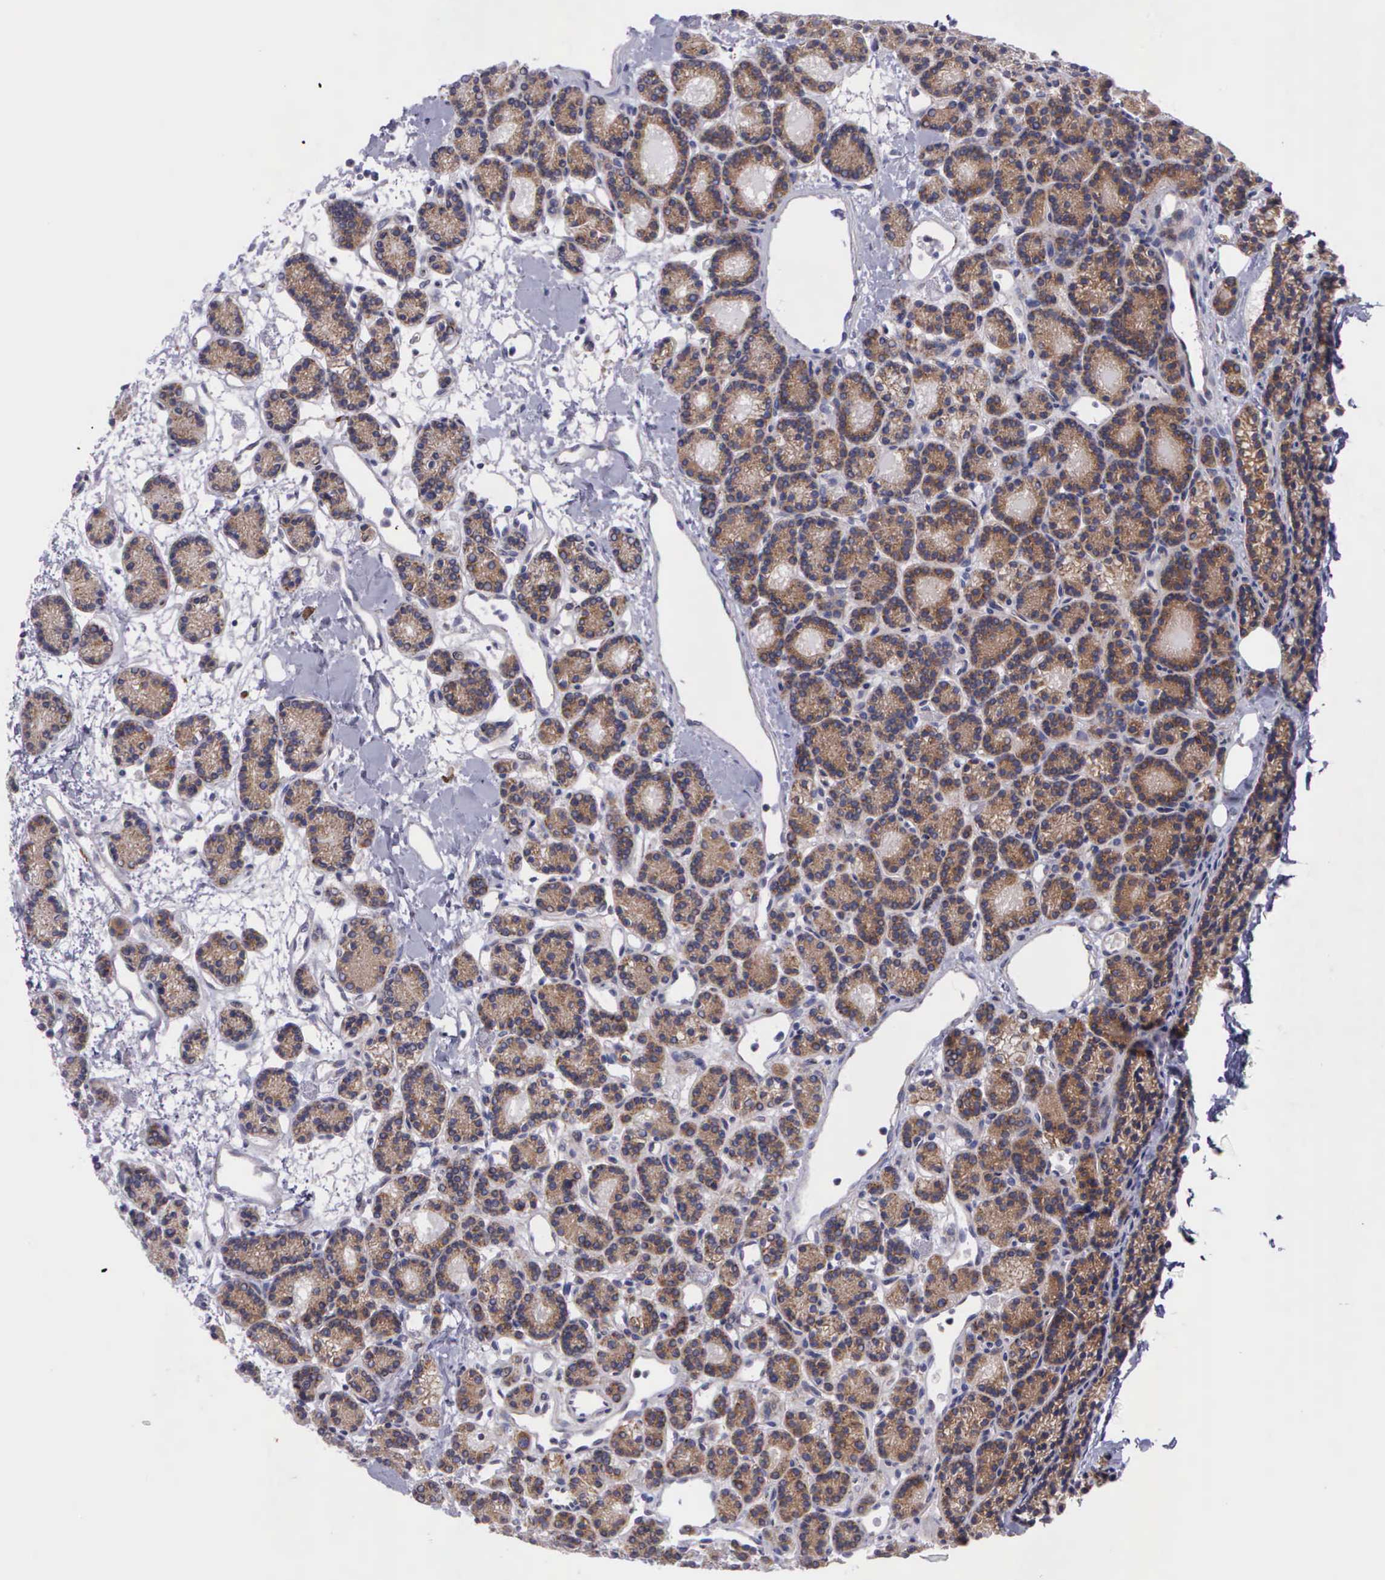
{"staining": {"intensity": "moderate", "quantity": ">75%", "location": "cytoplasmic/membranous"}, "tissue": "parathyroid gland", "cell_type": "Glandular cells", "image_type": "normal", "snomed": [{"axis": "morphology", "description": "Normal tissue, NOS"}, {"axis": "topography", "description": "Parathyroid gland"}], "caption": "DAB (3,3'-diaminobenzidine) immunohistochemical staining of benign human parathyroid gland displays moderate cytoplasmic/membranous protein positivity in approximately >75% of glandular cells. Nuclei are stained in blue.", "gene": "SYNJ2BP", "patient": {"sex": "male", "age": 85}}